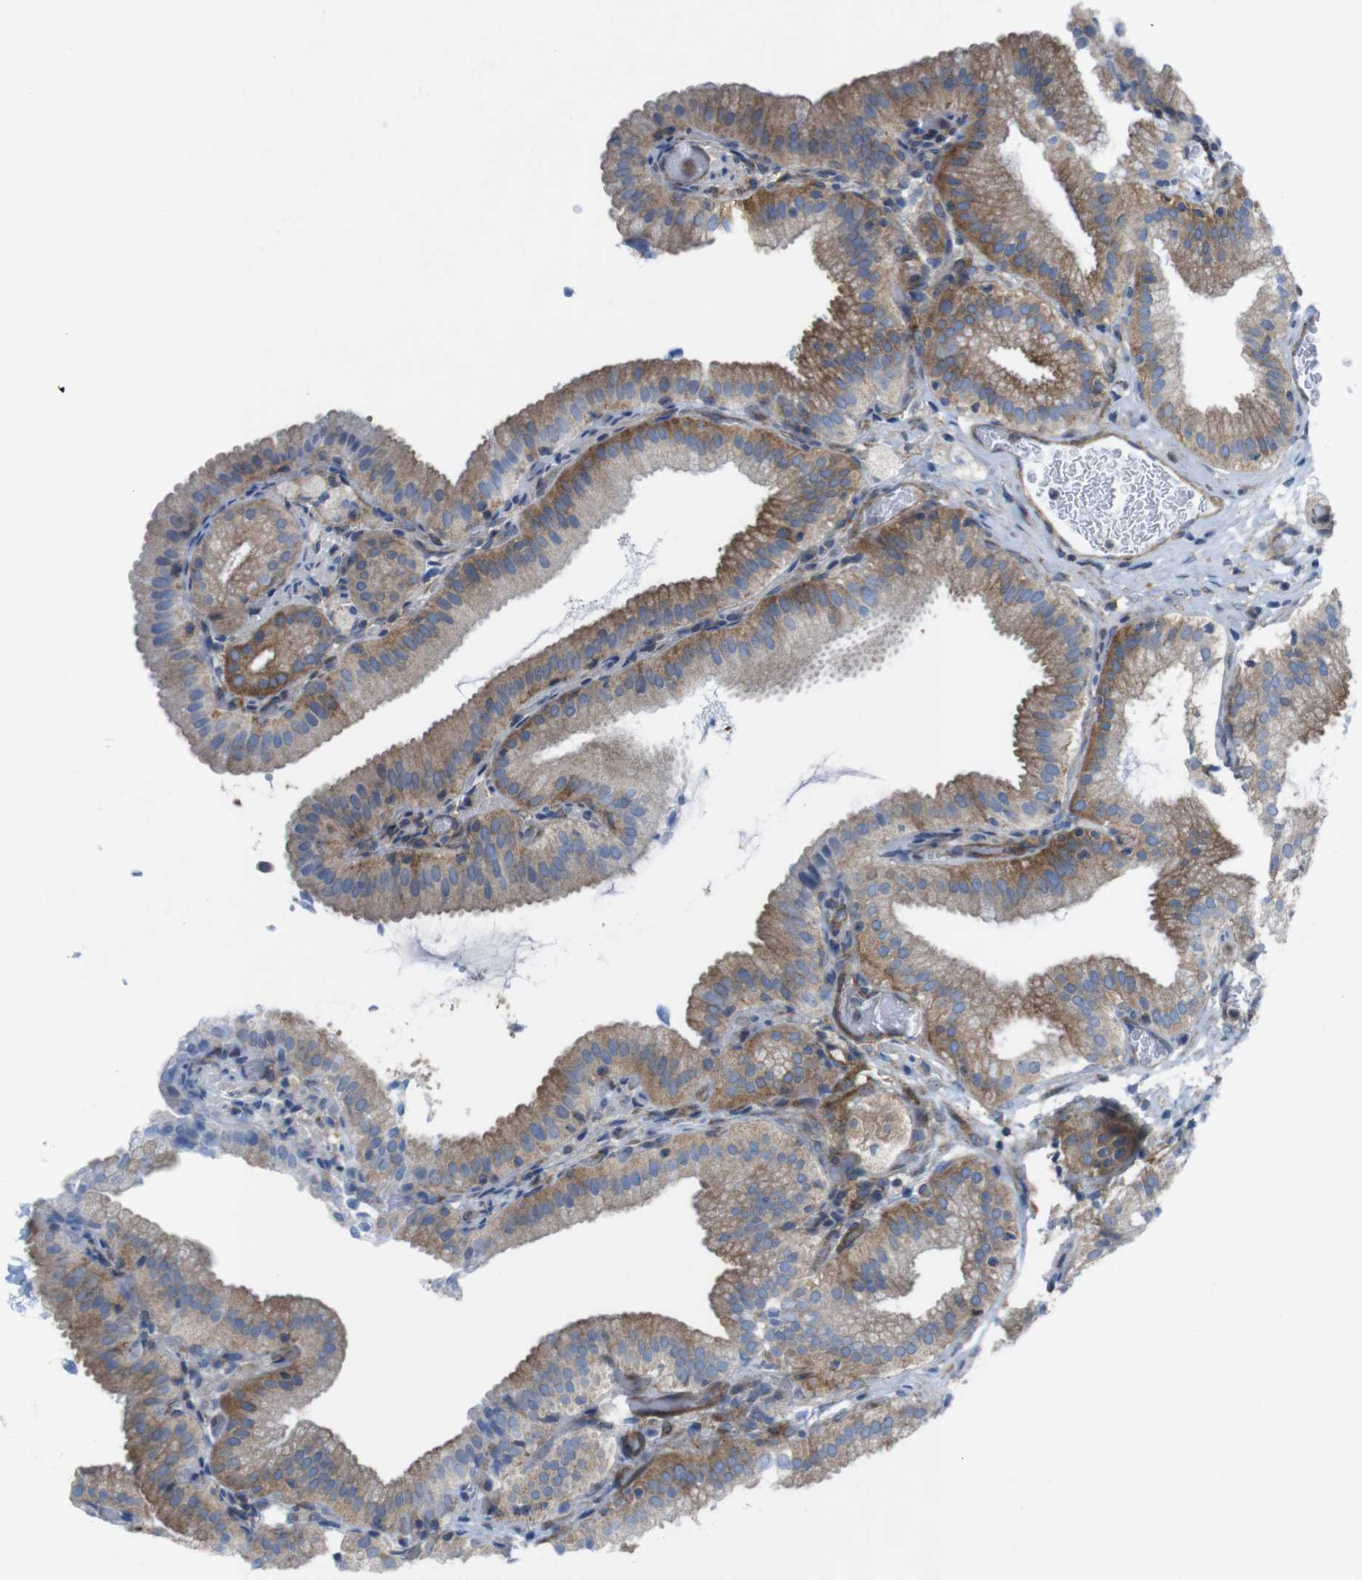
{"staining": {"intensity": "moderate", "quantity": ">75%", "location": "cytoplasmic/membranous"}, "tissue": "gallbladder", "cell_type": "Glandular cells", "image_type": "normal", "snomed": [{"axis": "morphology", "description": "Normal tissue, NOS"}, {"axis": "topography", "description": "Gallbladder"}], "caption": "Immunohistochemical staining of normal gallbladder exhibits >75% levels of moderate cytoplasmic/membranous protein expression in approximately >75% of glandular cells.", "gene": "DIAPH2", "patient": {"sex": "male", "age": 54}}